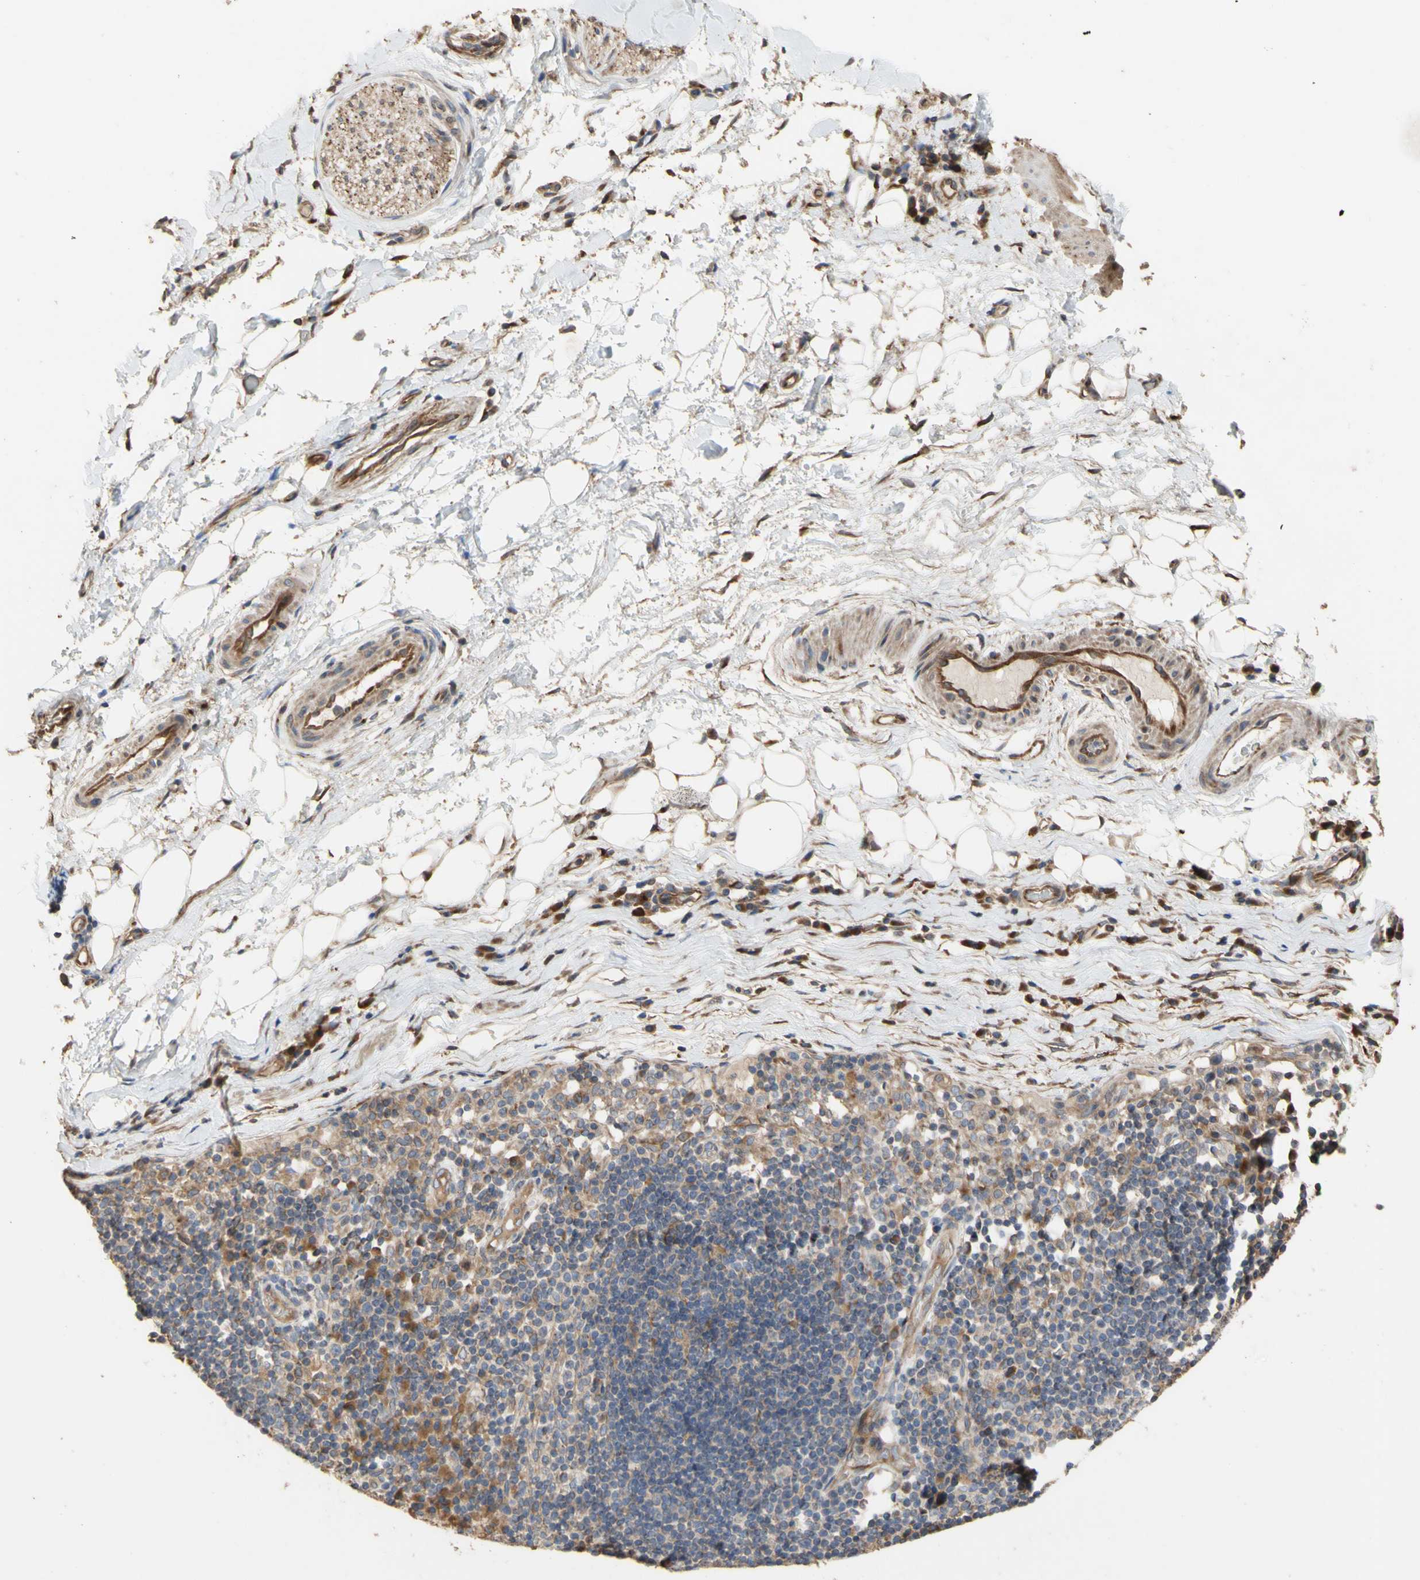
{"staining": {"intensity": "moderate", "quantity": ">75%", "location": "cytoplasmic/membranous"}, "tissue": "adipose tissue", "cell_type": "Adipocytes", "image_type": "normal", "snomed": [{"axis": "morphology", "description": "Normal tissue, NOS"}, {"axis": "morphology", "description": "Adenocarcinoma, NOS"}, {"axis": "topography", "description": "Esophagus"}], "caption": "Immunohistochemistry of unremarkable adipose tissue exhibits medium levels of moderate cytoplasmic/membranous positivity in about >75% of adipocytes. The protein of interest is shown in brown color, while the nuclei are stained blue.", "gene": "NECTIN3", "patient": {"sex": "male", "age": 62}}